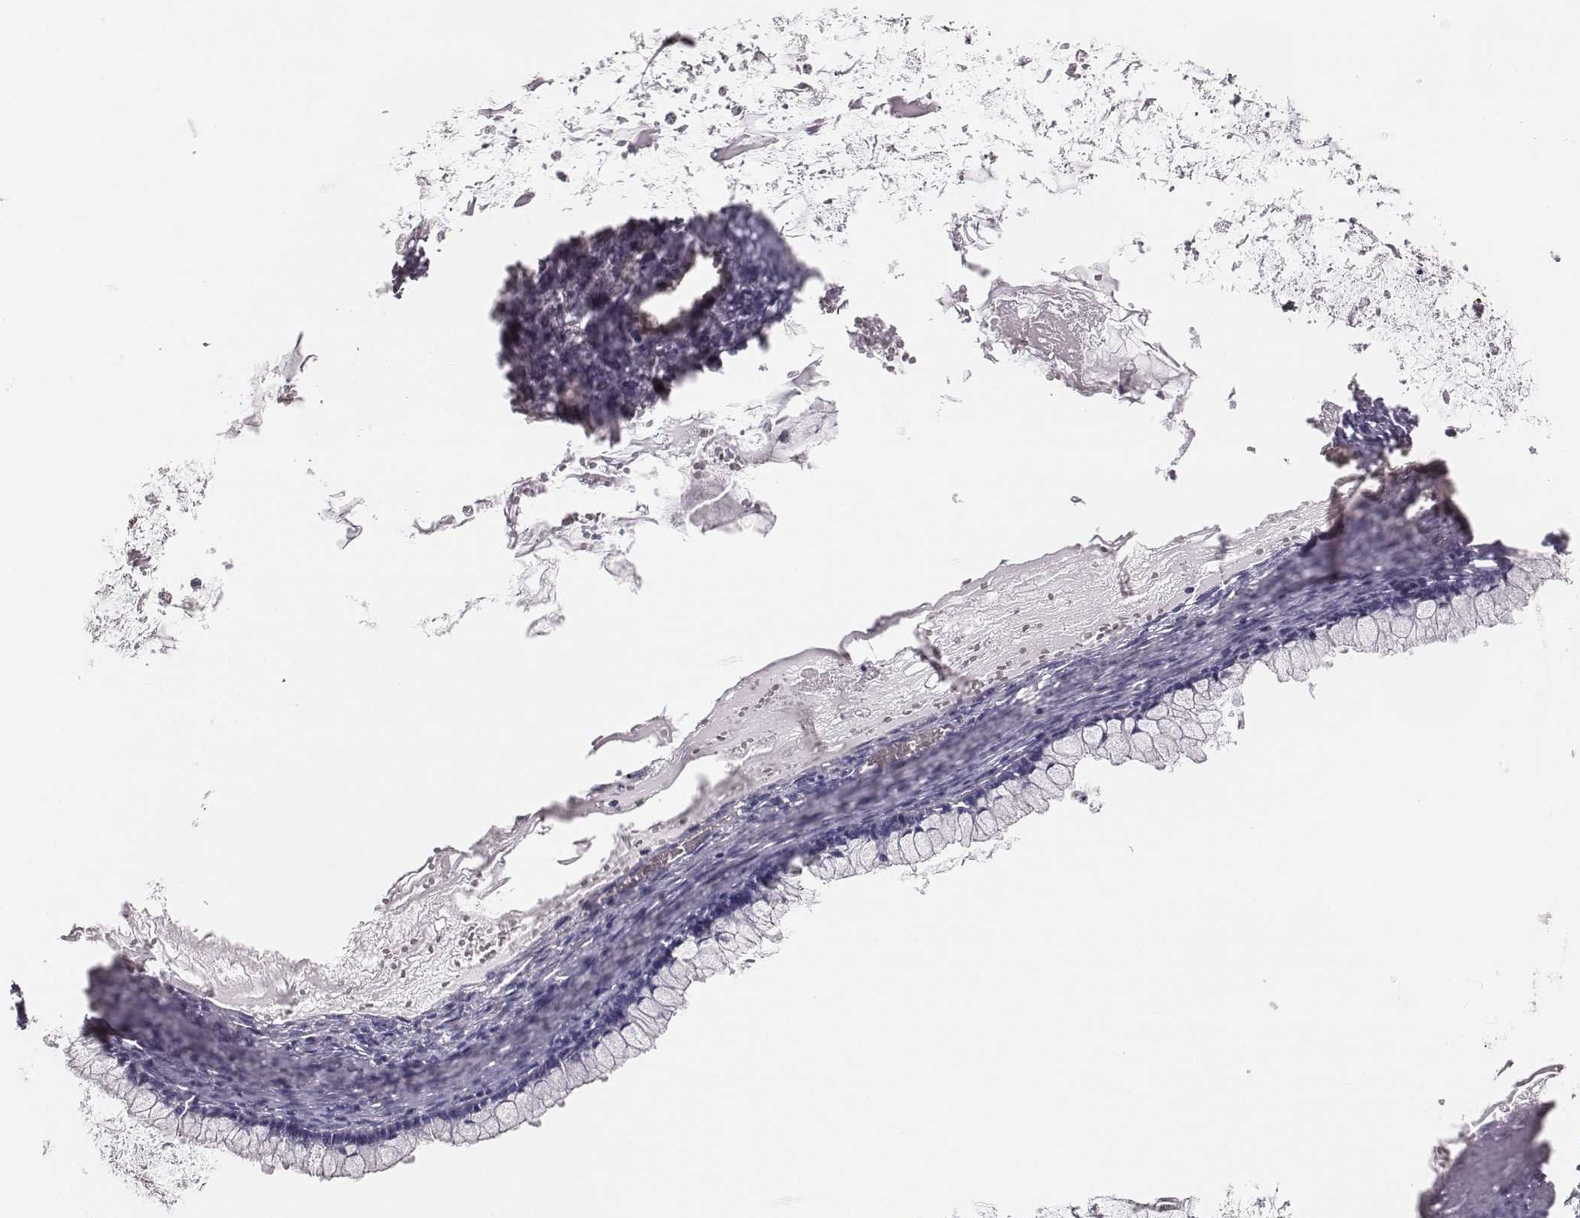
{"staining": {"intensity": "negative", "quantity": "none", "location": "none"}, "tissue": "ovarian cancer", "cell_type": "Tumor cells", "image_type": "cancer", "snomed": [{"axis": "morphology", "description": "Cystadenocarcinoma, mucinous, NOS"}, {"axis": "topography", "description": "Ovary"}], "caption": "A micrograph of ovarian cancer stained for a protein reveals no brown staining in tumor cells.", "gene": "CSH1", "patient": {"sex": "female", "age": 67}}